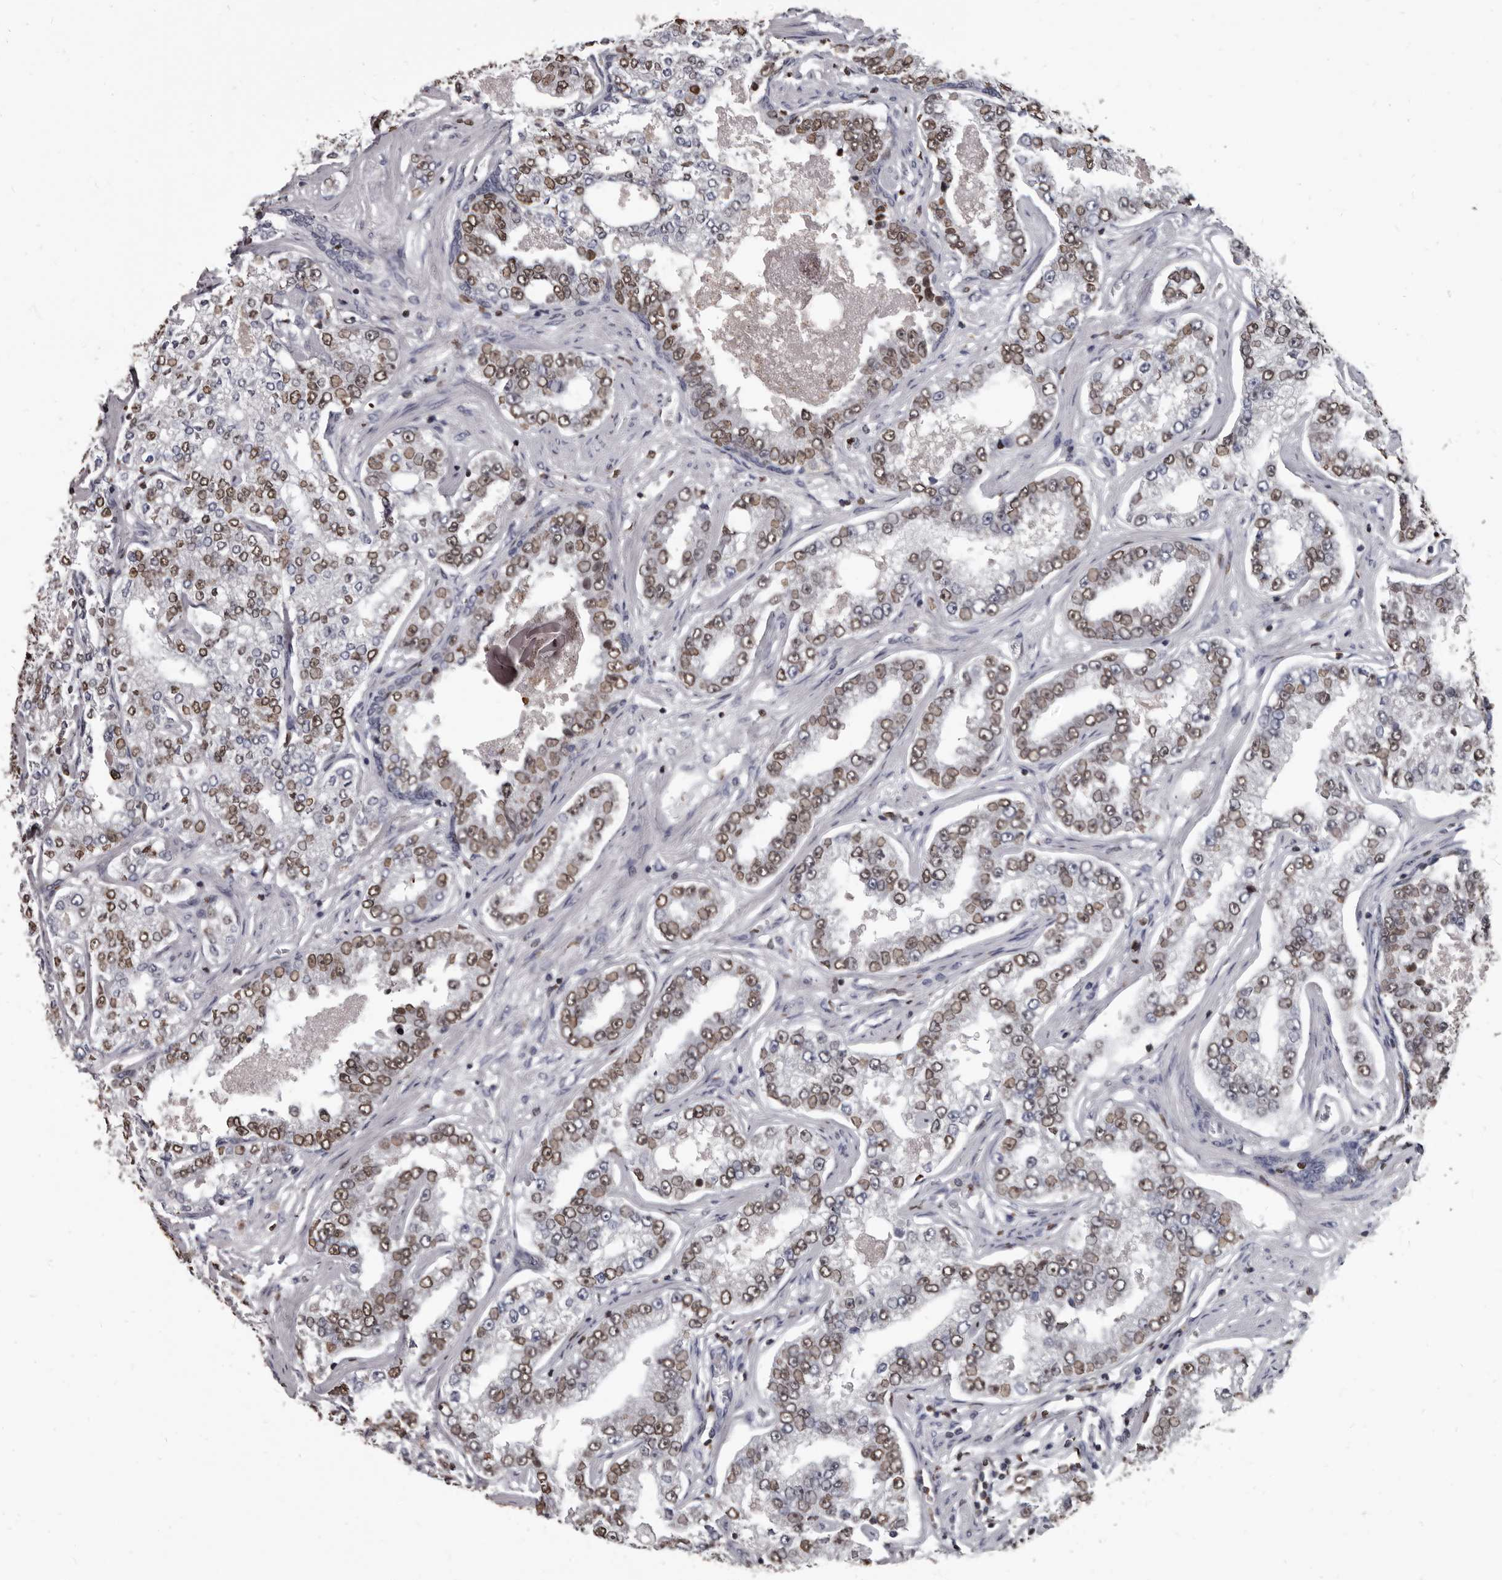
{"staining": {"intensity": "moderate", "quantity": ">75%", "location": "nuclear"}, "tissue": "prostate cancer", "cell_type": "Tumor cells", "image_type": "cancer", "snomed": [{"axis": "morphology", "description": "Normal tissue, NOS"}, {"axis": "morphology", "description": "Adenocarcinoma, High grade"}, {"axis": "topography", "description": "Prostate"}], "caption": "Immunohistochemistry (IHC) staining of prostate cancer (adenocarcinoma (high-grade)), which reveals medium levels of moderate nuclear positivity in about >75% of tumor cells indicating moderate nuclear protein positivity. The staining was performed using DAB (brown) for protein detection and nuclei were counterstained in hematoxylin (blue).", "gene": "AHR", "patient": {"sex": "male", "age": 83}}